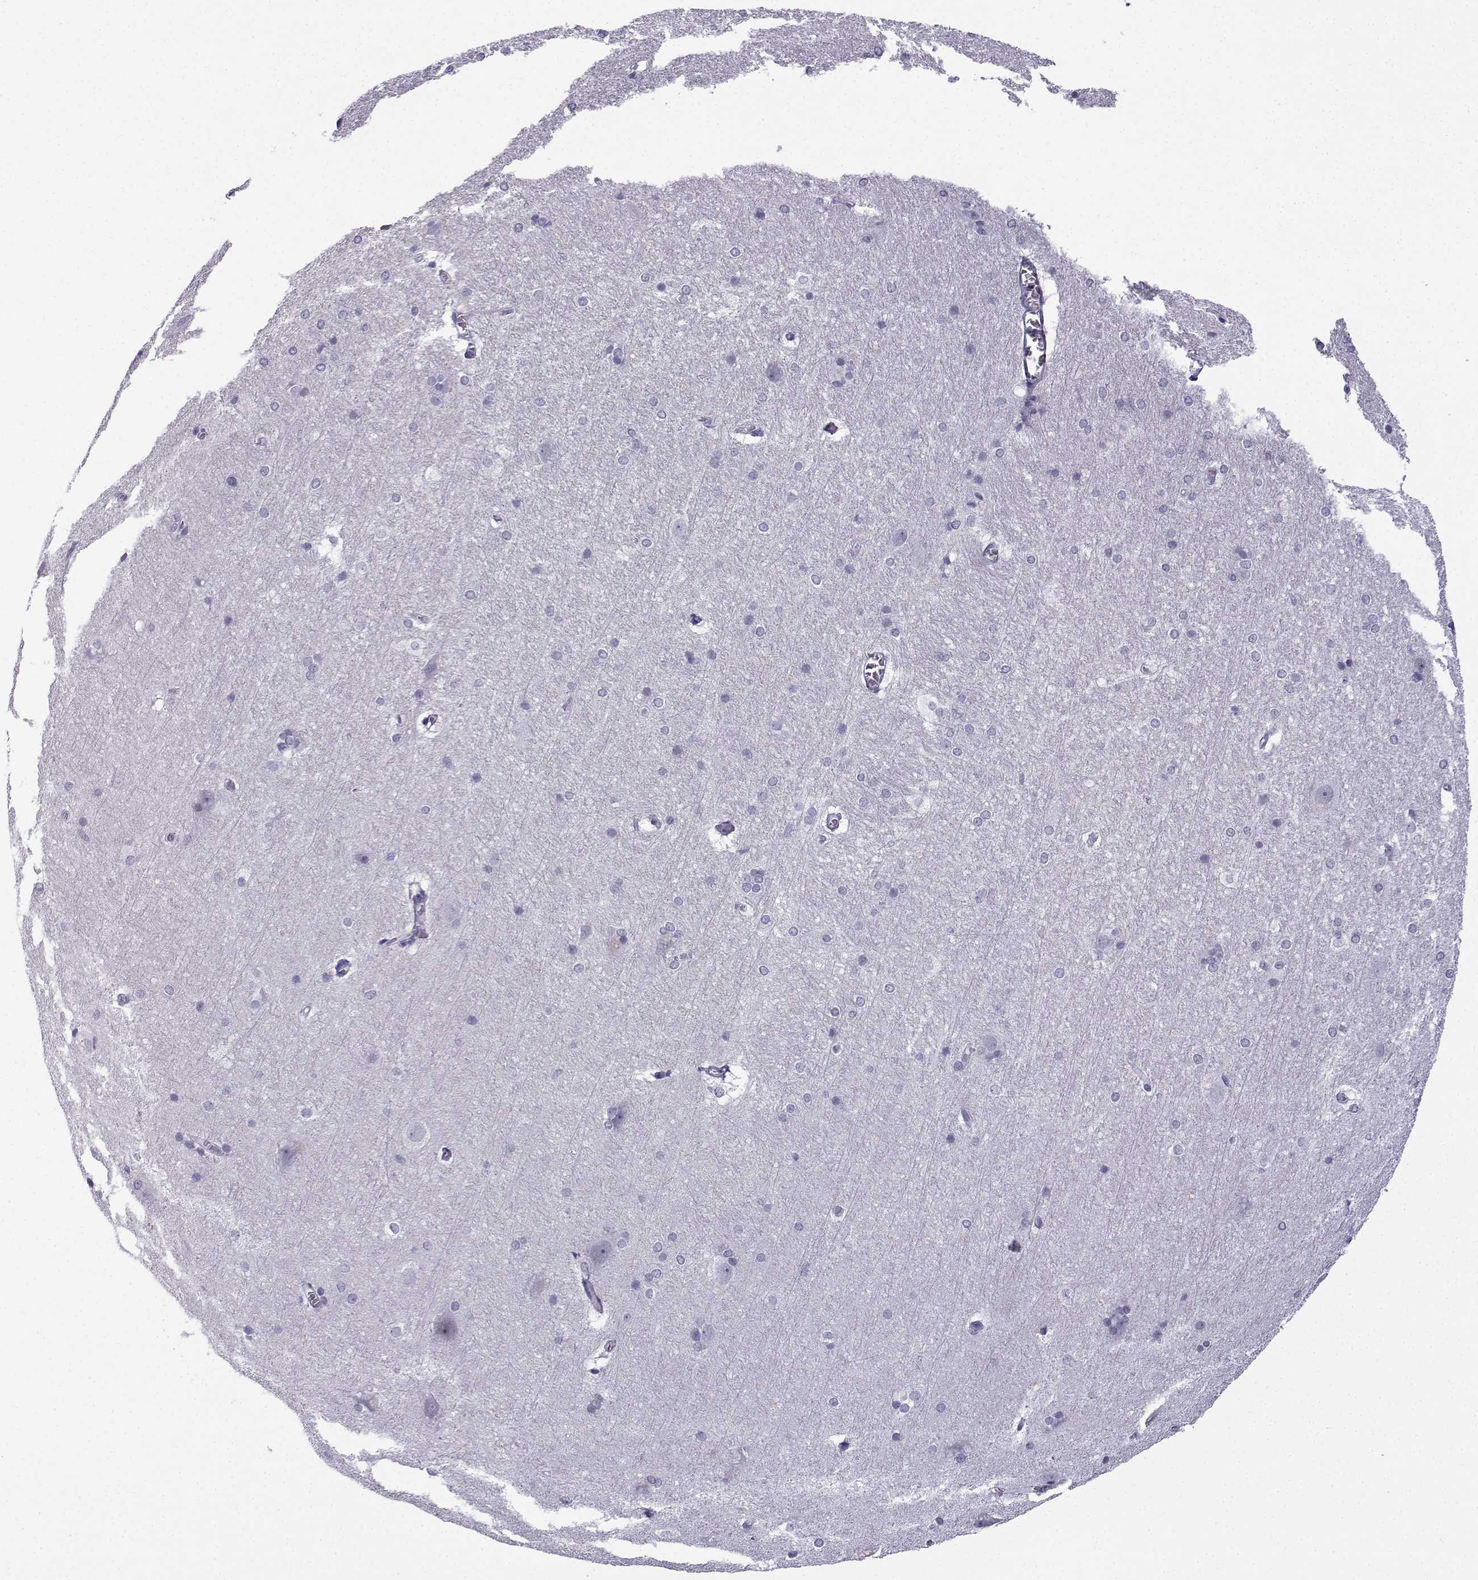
{"staining": {"intensity": "negative", "quantity": "none", "location": "none"}, "tissue": "hippocampus", "cell_type": "Glial cells", "image_type": "normal", "snomed": [{"axis": "morphology", "description": "Normal tissue, NOS"}, {"axis": "topography", "description": "Cerebral cortex"}, {"axis": "topography", "description": "Hippocampus"}], "caption": "Immunohistochemistry image of benign hippocampus stained for a protein (brown), which demonstrates no positivity in glial cells.", "gene": "MRGBP", "patient": {"sex": "female", "age": 19}}